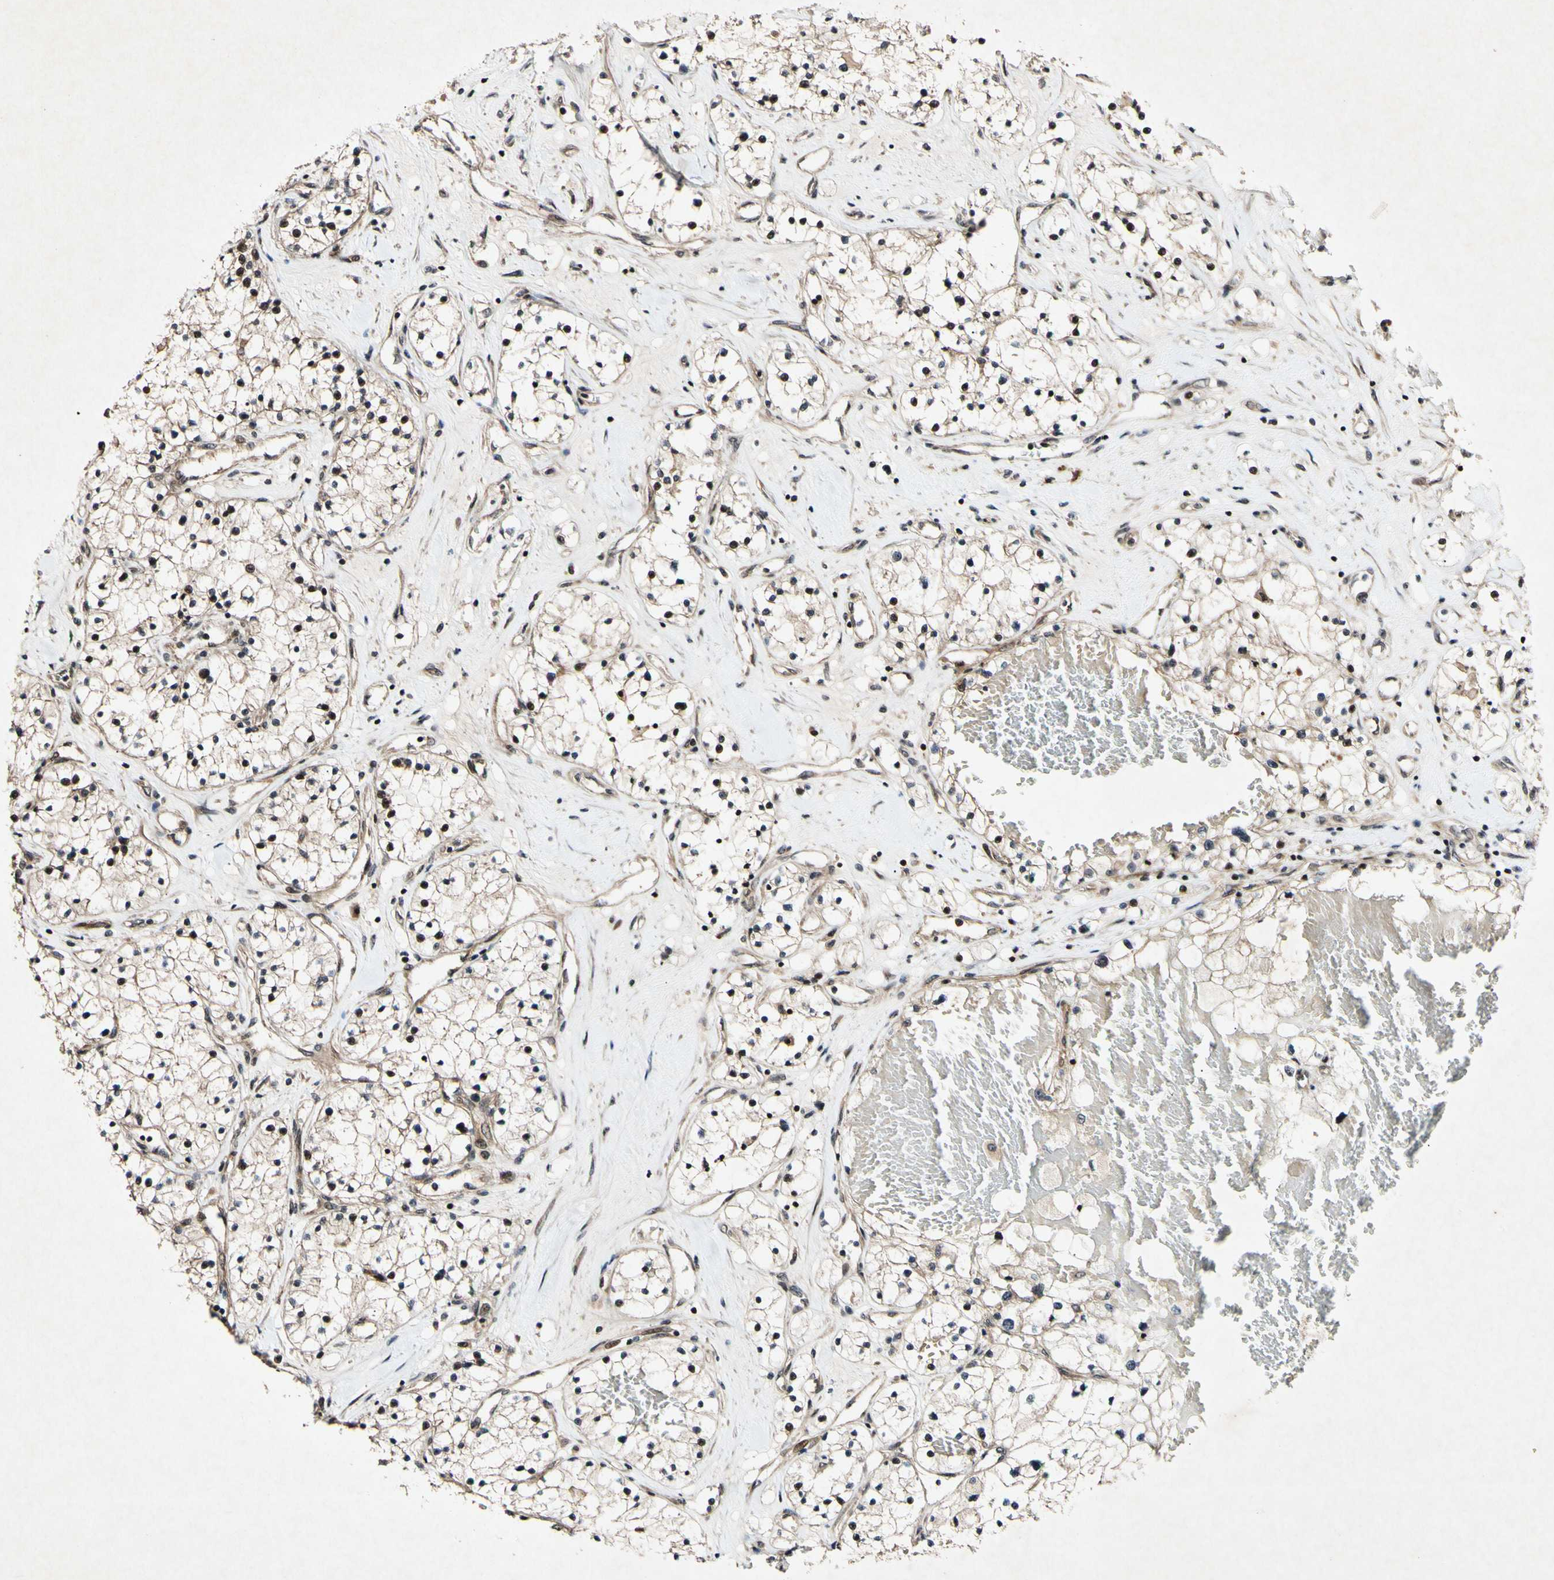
{"staining": {"intensity": "moderate", "quantity": "25%-75%", "location": "cytoplasmic/membranous,nuclear"}, "tissue": "renal cancer", "cell_type": "Tumor cells", "image_type": "cancer", "snomed": [{"axis": "morphology", "description": "Adenocarcinoma, NOS"}, {"axis": "topography", "description": "Kidney"}], "caption": "Tumor cells demonstrate medium levels of moderate cytoplasmic/membranous and nuclear expression in about 25%-75% of cells in renal cancer (adenocarcinoma).", "gene": "CSNK1E", "patient": {"sex": "male", "age": 68}}